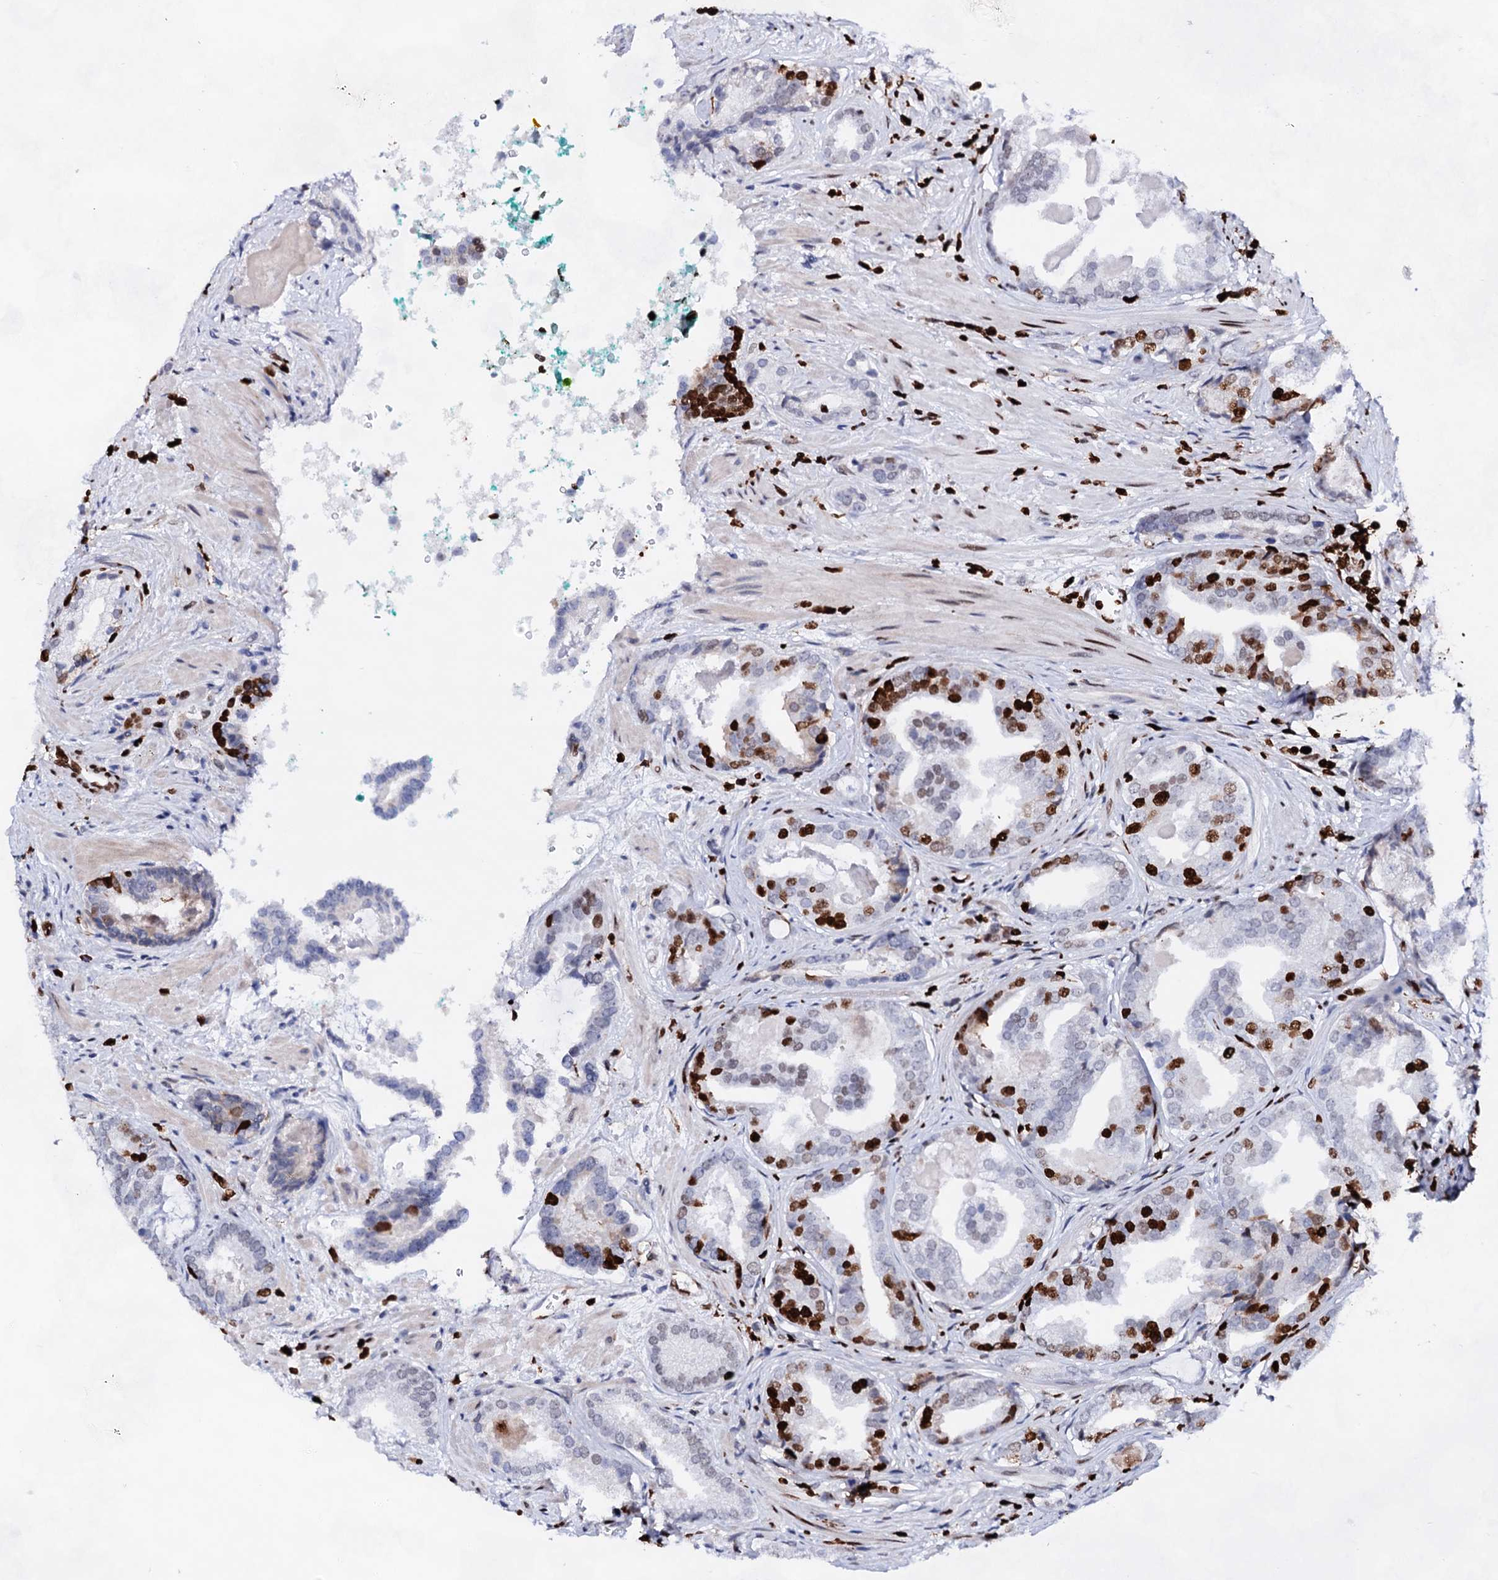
{"staining": {"intensity": "moderate", "quantity": "<25%", "location": "nuclear"}, "tissue": "prostate cancer", "cell_type": "Tumor cells", "image_type": "cancer", "snomed": [{"axis": "morphology", "description": "Adenocarcinoma, High grade"}, {"axis": "topography", "description": "Prostate"}], "caption": "Tumor cells show low levels of moderate nuclear positivity in approximately <25% of cells in human prostate adenocarcinoma (high-grade).", "gene": "HMGB2", "patient": {"sex": "male", "age": 60}}